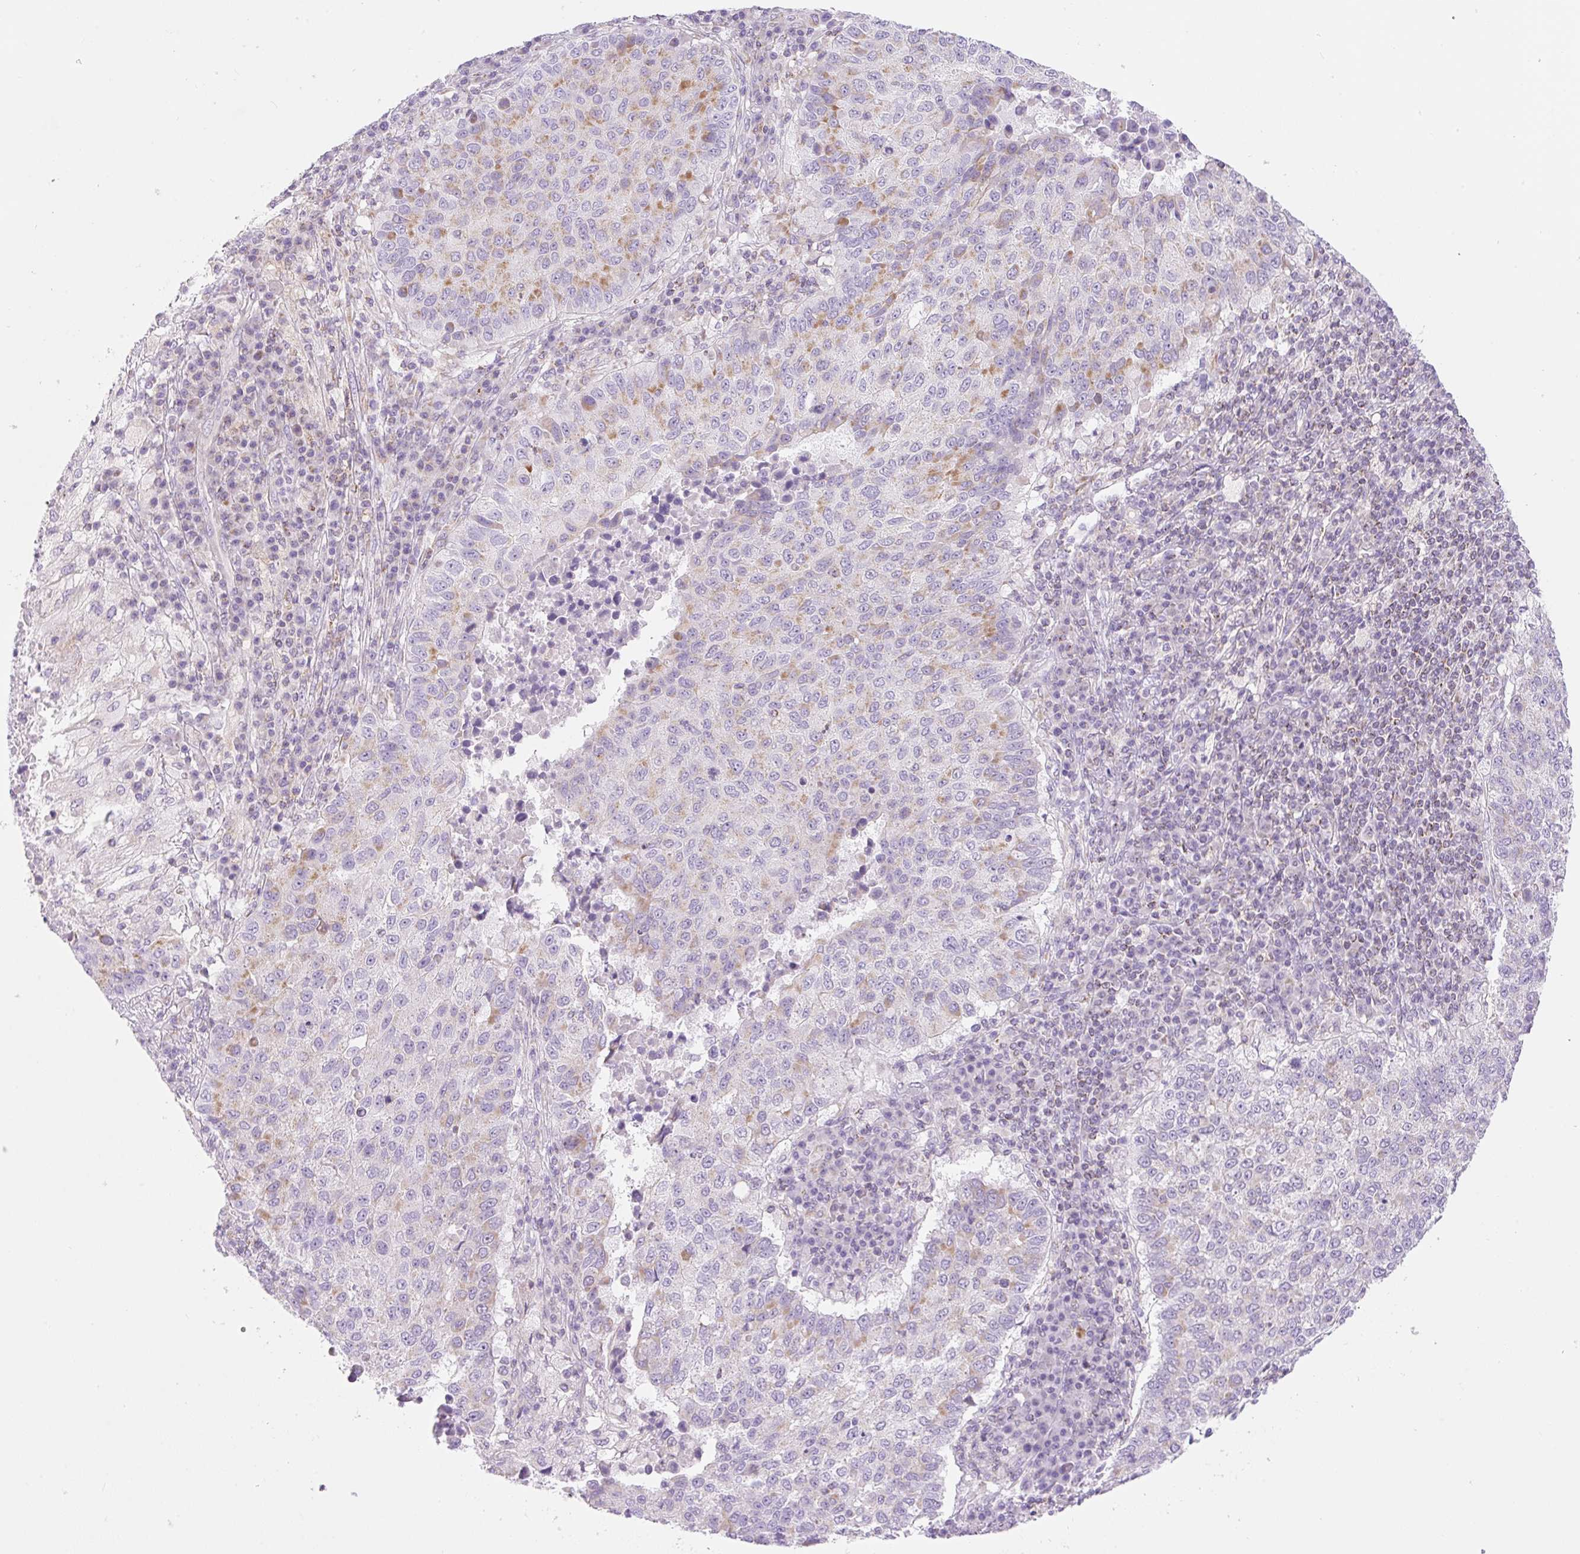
{"staining": {"intensity": "weak", "quantity": "25%-75%", "location": "cytoplasmic/membranous"}, "tissue": "lung cancer", "cell_type": "Tumor cells", "image_type": "cancer", "snomed": [{"axis": "morphology", "description": "Squamous cell carcinoma, NOS"}, {"axis": "topography", "description": "Lung"}], "caption": "Human squamous cell carcinoma (lung) stained with a protein marker exhibits weak staining in tumor cells.", "gene": "FOCAD", "patient": {"sex": "male", "age": 73}}